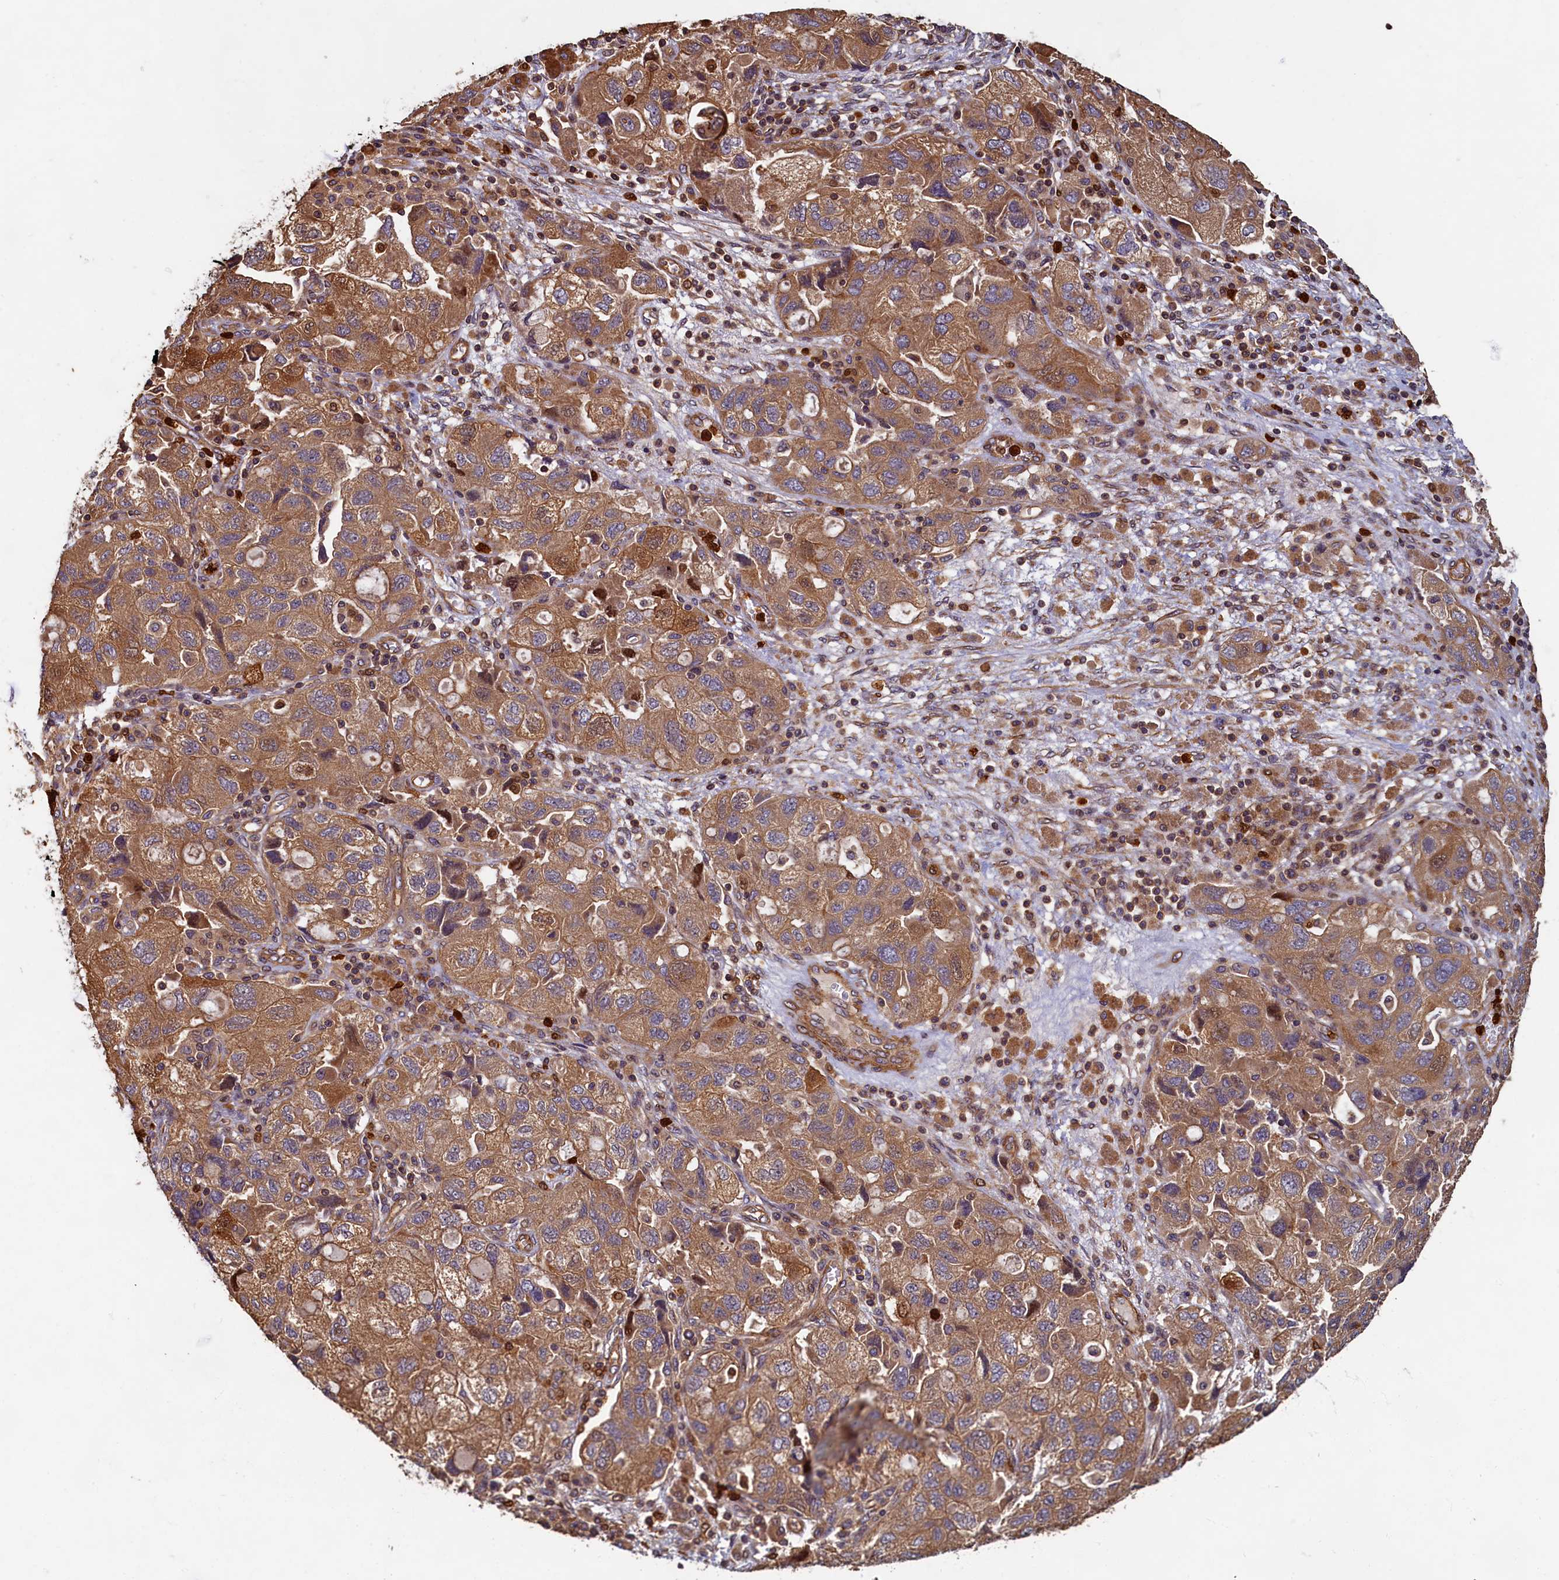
{"staining": {"intensity": "moderate", "quantity": ">75%", "location": "cytoplasmic/membranous"}, "tissue": "ovarian cancer", "cell_type": "Tumor cells", "image_type": "cancer", "snomed": [{"axis": "morphology", "description": "Carcinoma, NOS"}, {"axis": "morphology", "description": "Cystadenocarcinoma, serous, NOS"}, {"axis": "topography", "description": "Ovary"}], "caption": "Ovarian serous cystadenocarcinoma tissue shows moderate cytoplasmic/membranous expression in approximately >75% of tumor cells", "gene": "CCDC102B", "patient": {"sex": "female", "age": 69}}